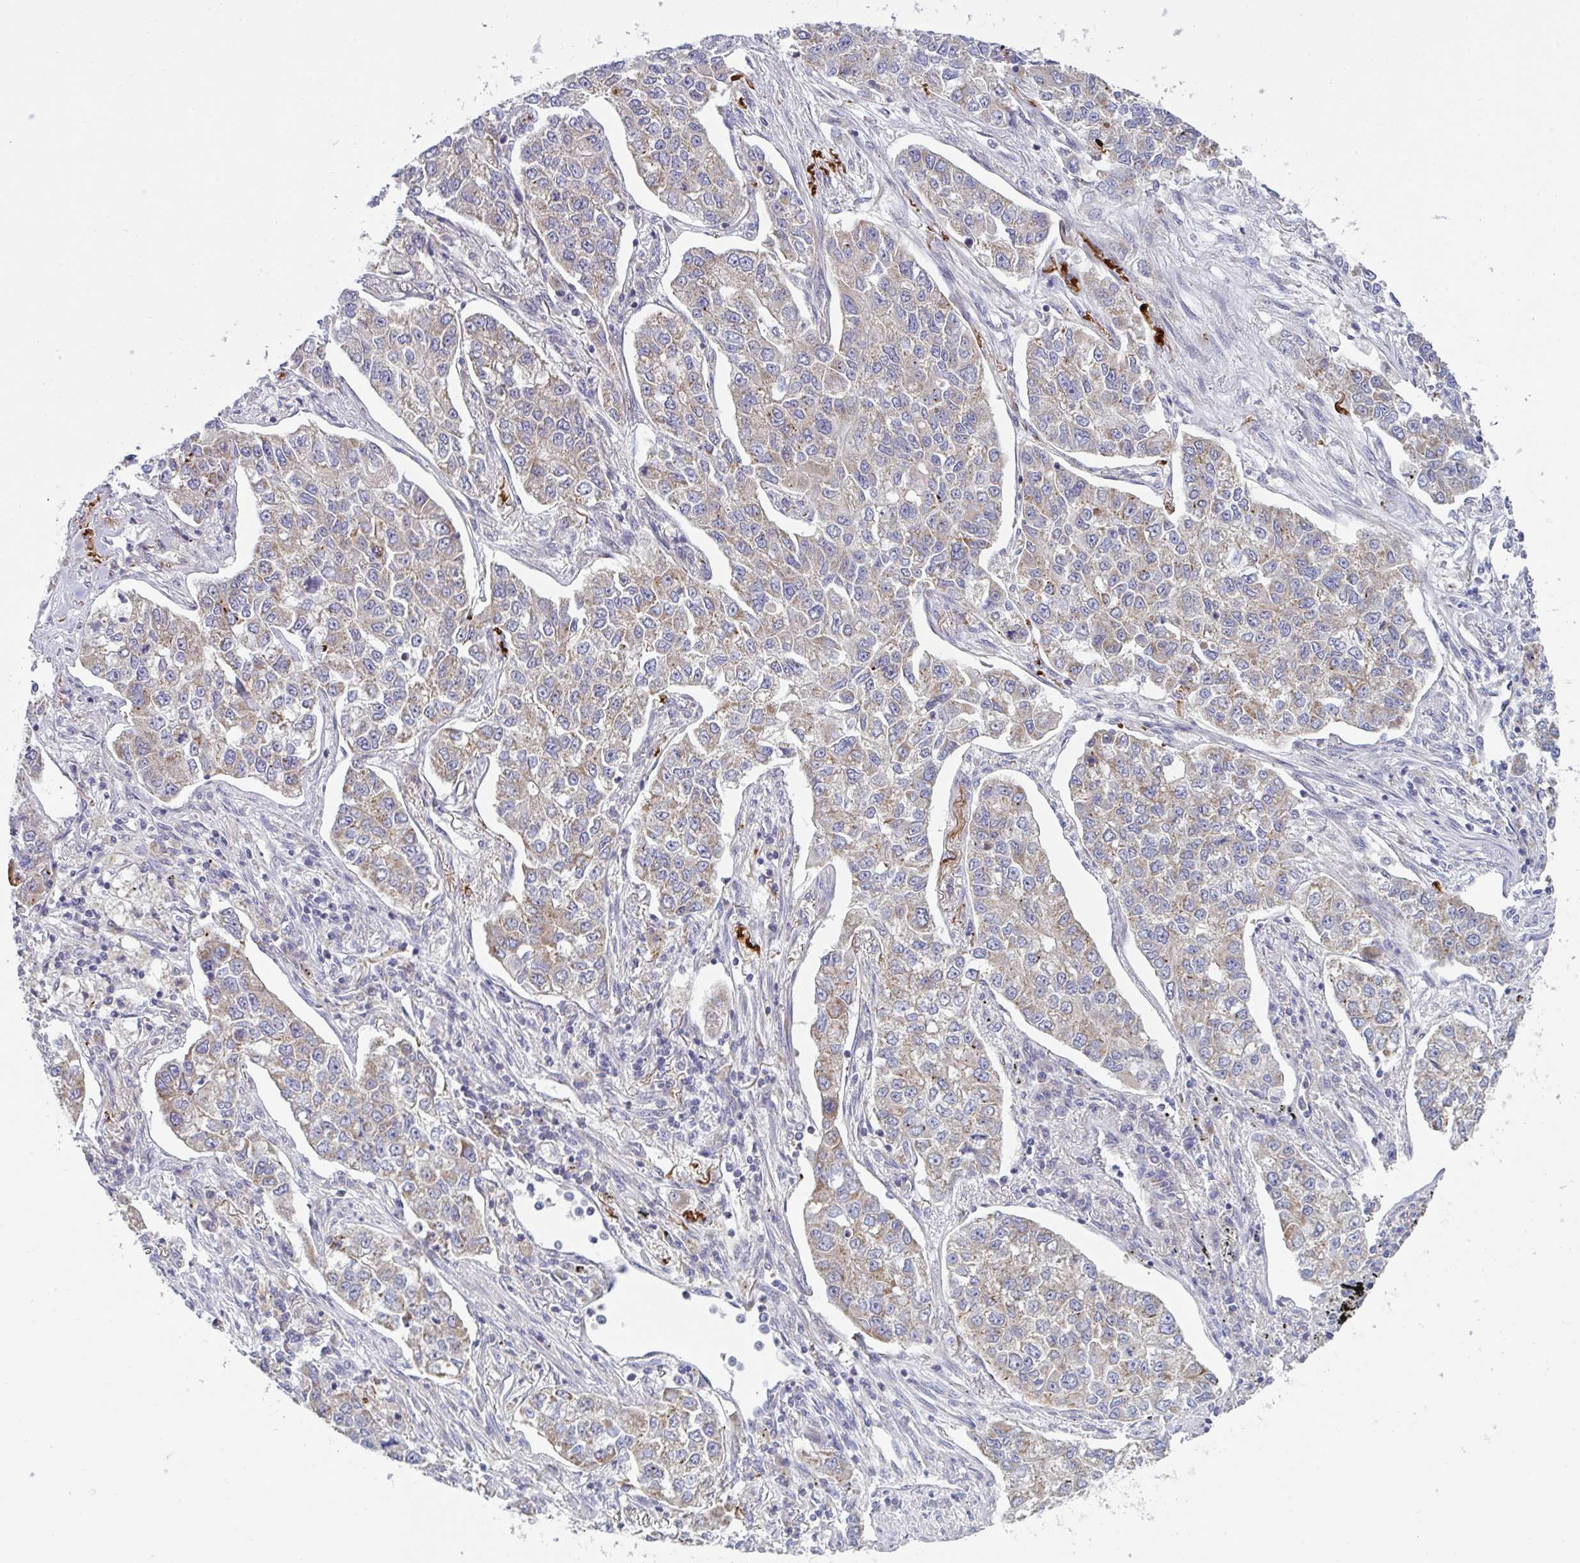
{"staining": {"intensity": "weak", "quantity": "25%-75%", "location": "cytoplasmic/membranous"}, "tissue": "lung cancer", "cell_type": "Tumor cells", "image_type": "cancer", "snomed": [{"axis": "morphology", "description": "Adenocarcinoma, NOS"}, {"axis": "topography", "description": "Lung"}], "caption": "This micrograph exhibits immunohistochemistry (IHC) staining of human lung cancer (adenocarcinoma), with low weak cytoplasmic/membranous staining in approximately 25%-75% of tumor cells.", "gene": "MRPS2", "patient": {"sex": "male", "age": 49}}